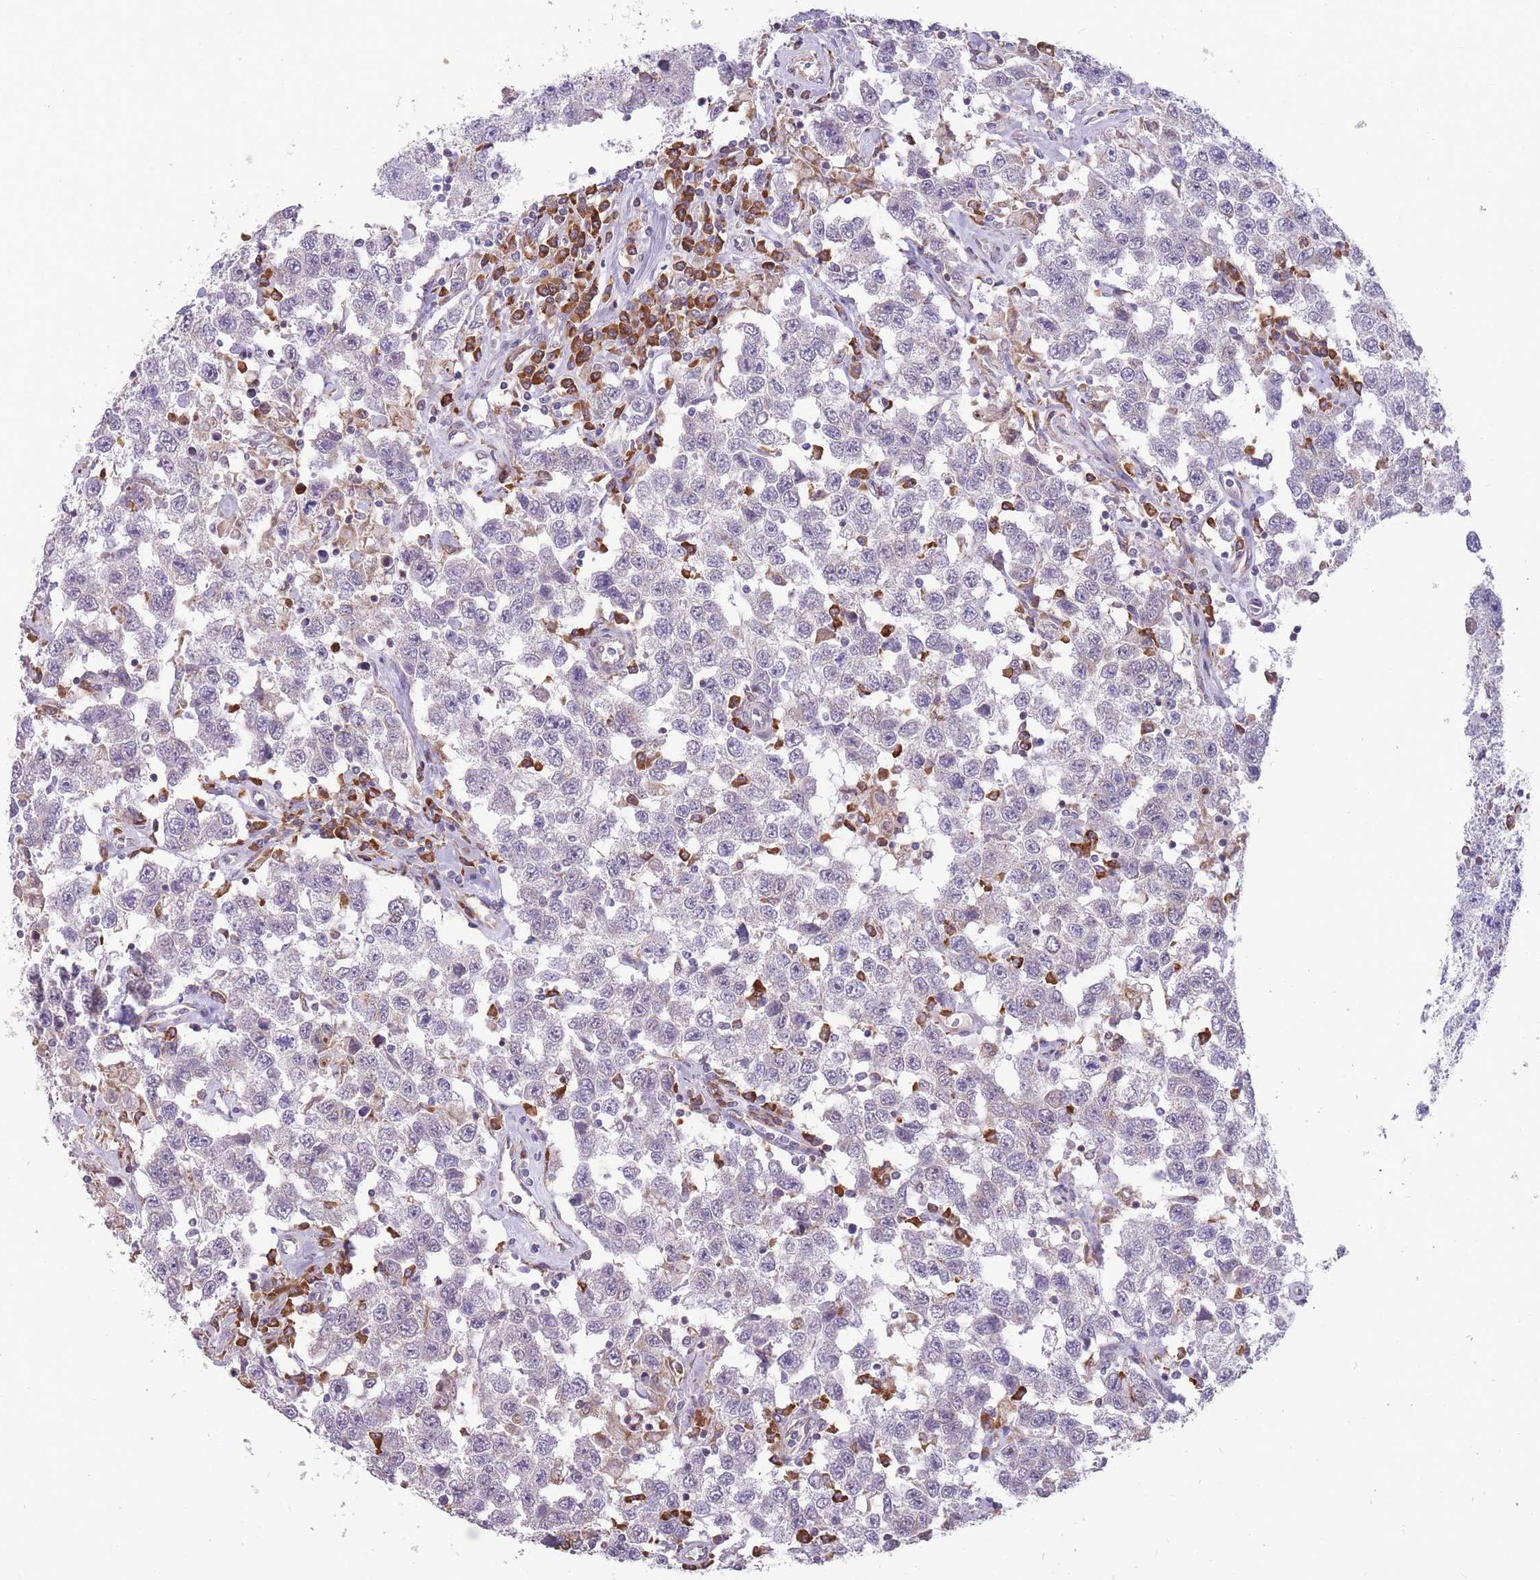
{"staining": {"intensity": "negative", "quantity": "none", "location": "none"}, "tissue": "testis cancer", "cell_type": "Tumor cells", "image_type": "cancer", "snomed": [{"axis": "morphology", "description": "Seminoma, NOS"}, {"axis": "topography", "description": "Testis"}], "caption": "The micrograph exhibits no staining of tumor cells in testis cancer (seminoma). (Immunohistochemistry, brightfield microscopy, high magnification).", "gene": "TRAPPC5", "patient": {"sex": "male", "age": 41}}